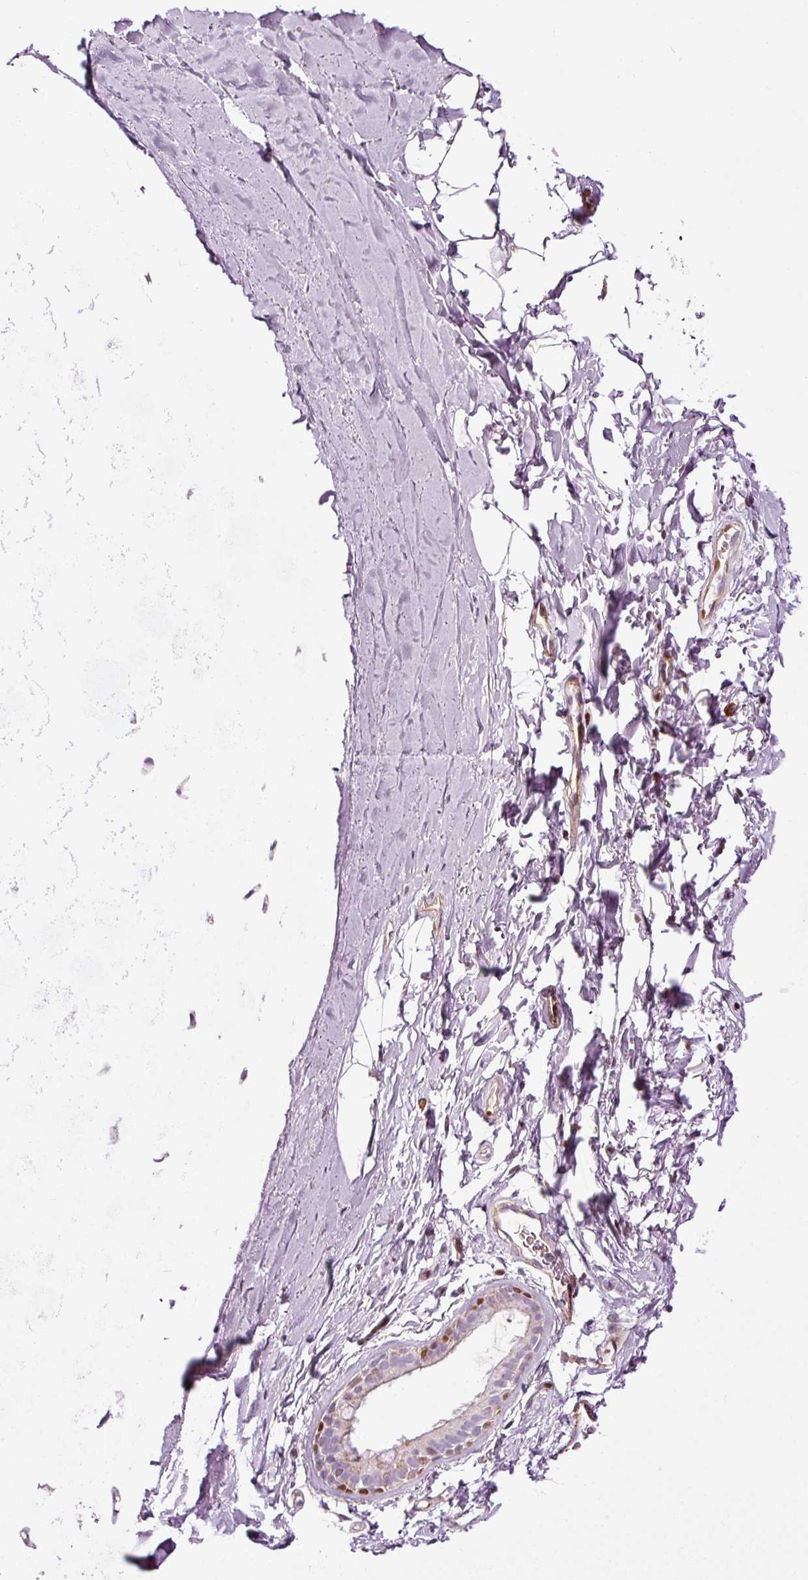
{"staining": {"intensity": "negative", "quantity": "none", "location": "none"}, "tissue": "adipose tissue", "cell_type": "Adipocytes", "image_type": "normal", "snomed": [{"axis": "morphology", "description": "Normal tissue, NOS"}, {"axis": "morphology", "description": "Squamous cell carcinoma, NOS"}, {"axis": "topography", "description": "Bronchus"}, {"axis": "topography", "description": "Lung"}], "caption": "The micrograph displays no staining of adipocytes in benign adipose tissue.", "gene": "ANKRD20A1", "patient": {"sex": "female", "age": 70}}